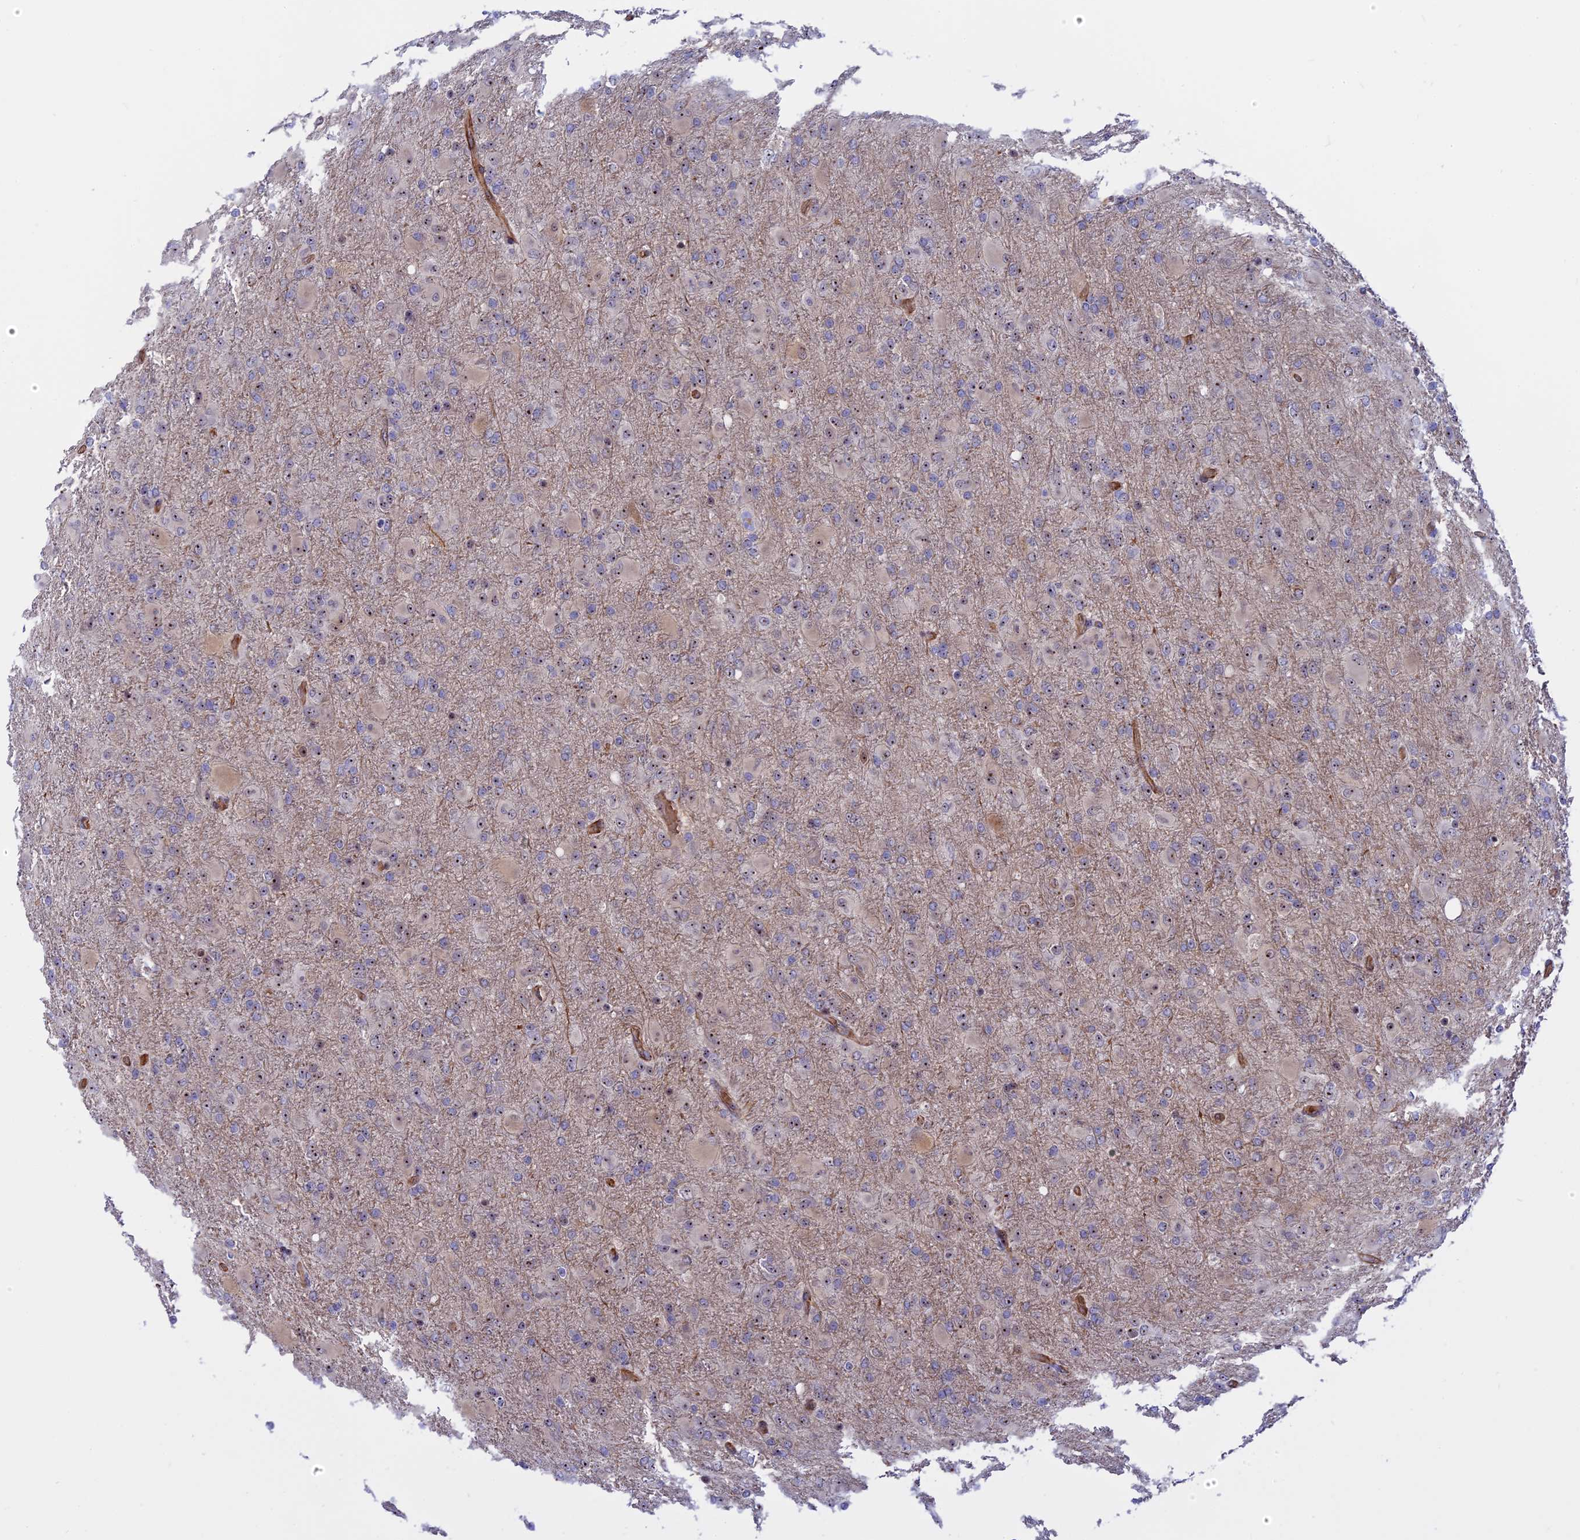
{"staining": {"intensity": "weak", "quantity": "25%-75%", "location": "nuclear"}, "tissue": "glioma", "cell_type": "Tumor cells", "image_type": "cancer", "snomed": [{"axis": "morphology", "description": "Glioma, malignant, Low grade"}, {"axis": "topography", "description": "Brain"}], "caption": "The immunohistochemical stain highlights weak nuclear staining in tumor cells of malignant glioma (low-grade) tissue. (DAB (3,3'-diaminobenzidine) = brown stain, brightfield microscopy at high magnification).", "gene": "DBNDD1", "patient": {"sex": "male", "age": 65}}